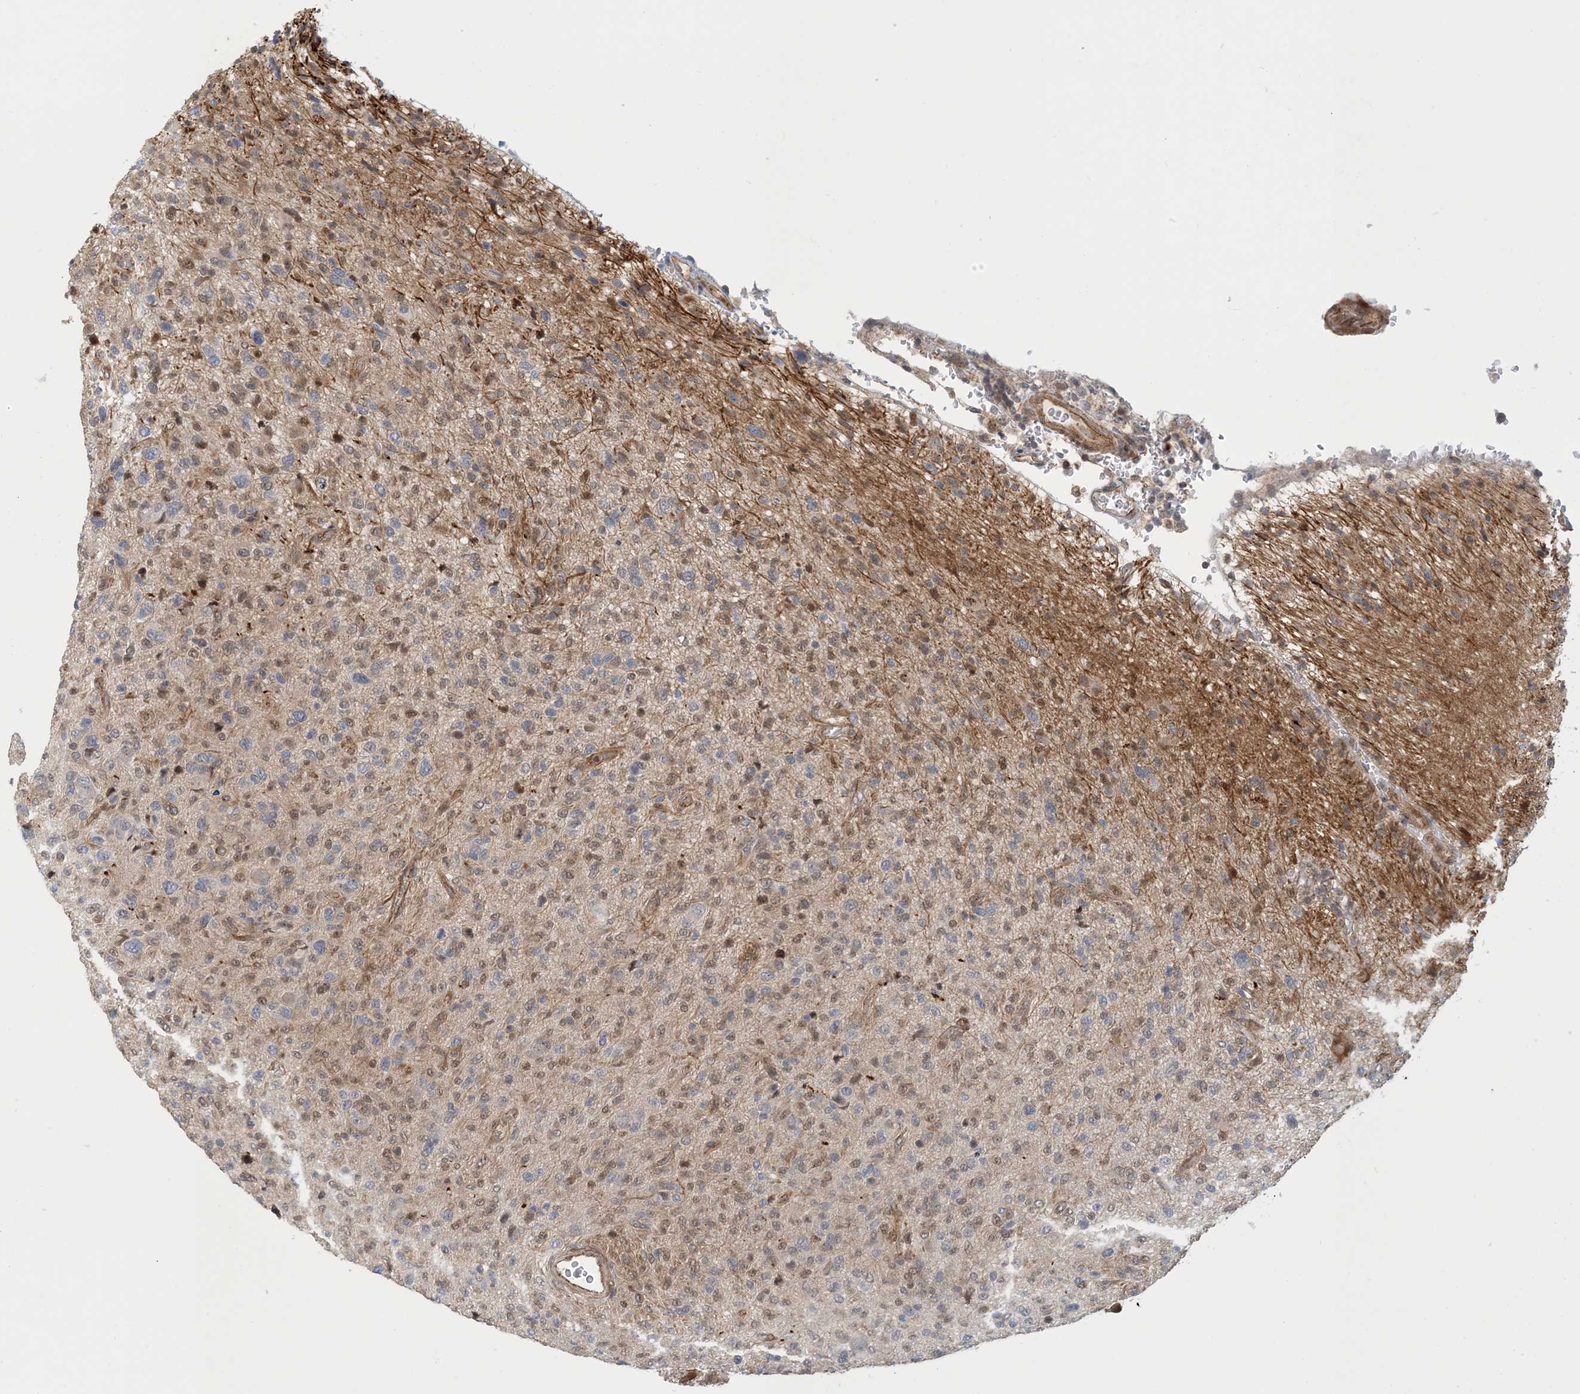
{"staining": {"intensity": "weak", "quantity": "25%-75%", "location": "nuclear"}, "tissue": "glioma", "cell_type": "Tumor cells", "image_type": "cancer", "snomed": [{"axis": "morphology", "description": "Glioma, malignant, High grade"}, {"axis": "topography", "description": "Brain"}], "caption": "DAB (3,3'-diaminobenzidine) immunohistochemical staining of human glioma exhibits weak nuclear protein positivity in about 25%-75% of tumor cells.", "gene": "MAPKBP1", "patient": {"sex": "female", "age": 57}}